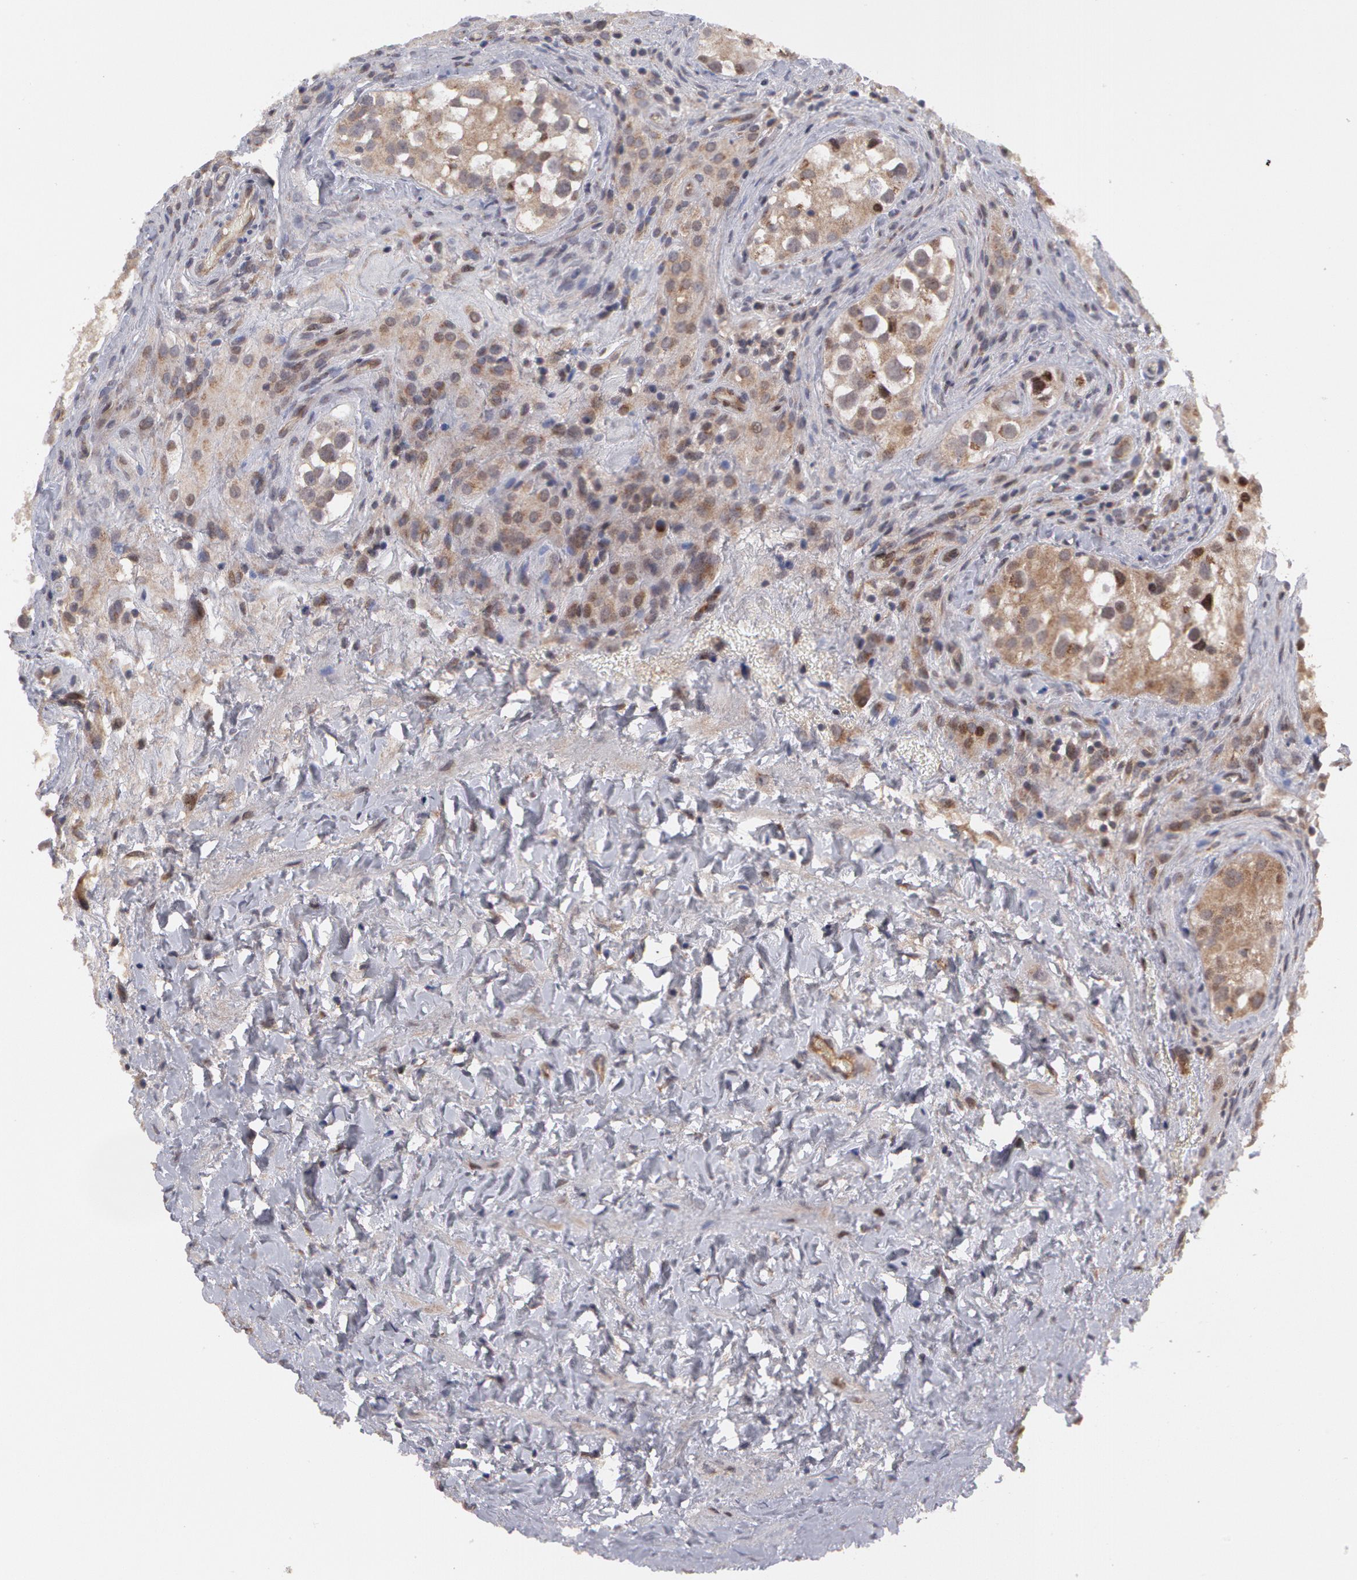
{"staining": {"intensity": "weak", "quantity": "<25%", "location": "cytoplasmic/membranous"}, "tissue": "testis cancer", "cell_type": "Tumor cells", "image_type": "cancer", "snomed": [{"axis": "morphology", "description": "Carcinoma, Embryonal, NOS"}, {"axis": "topography", "description": "Testis"}], "caption": "Immunohistochemistry micrograph of neoplastic tissue: embryonal carcinoma (testis) stained with DAB (3,3'-diaminobenzidine) reveals no significant protein staining in tumor cells.", "gene": "STX5", "patient": {"sex": "male", "age": 31}}